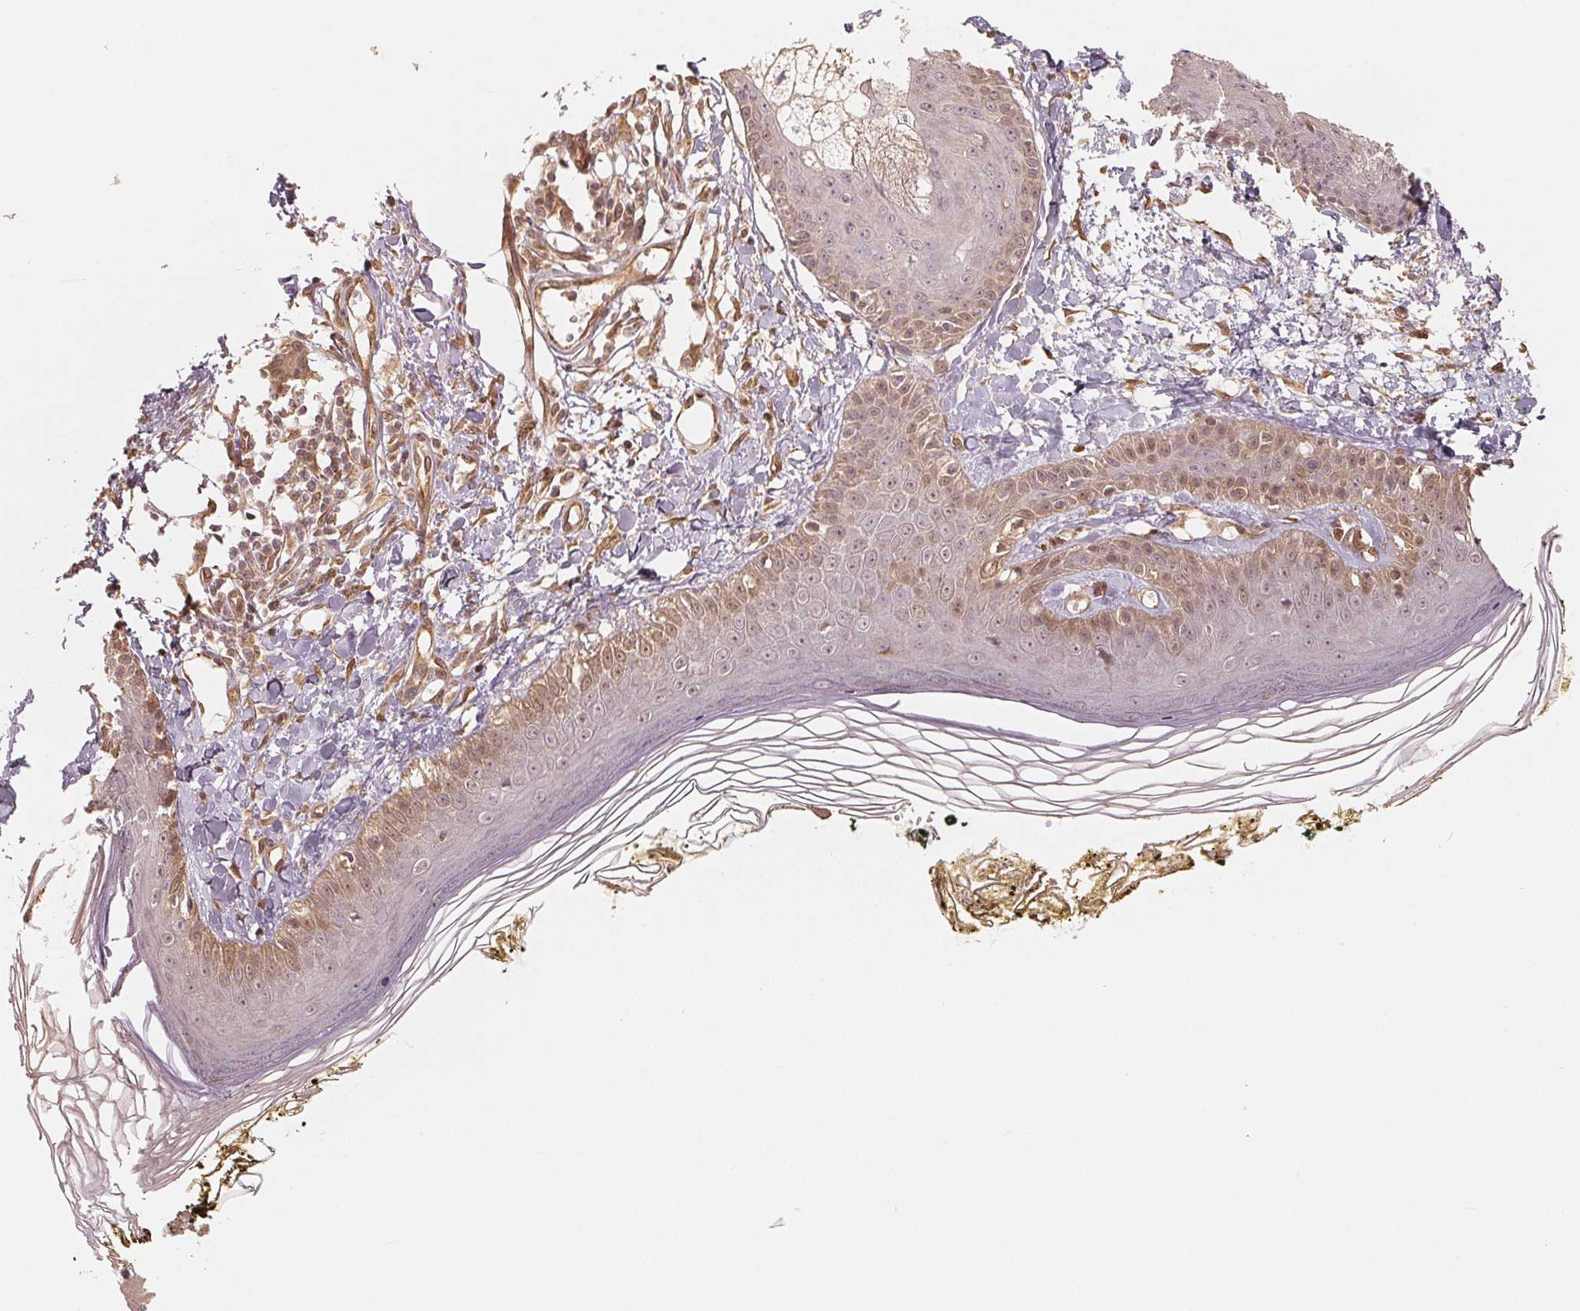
{"staining": {"intensity": "moderate", "quantity": "<25%", "location": "cytoplasmic/membranous,nuclear"}, "tissue": "skin", "cell_type": "Fibroblasts", "image_type": "normal", "snomed": [{"axis": "morphology", "description": "Normal tissue, NOS"}, {"axis": "topography", "description": "Skin"}], "caption": "Skin stained for a protein reveals moderate cytoplasmic/membranous,nuclear positivity in fibroblasts. The staining is performed using DAB brown chromogen to label protein expression. The nuclei are counter-stained blue using hematoxylin.", "gene": "GUSB", "patient": {"sex": "male", "age": 76}}